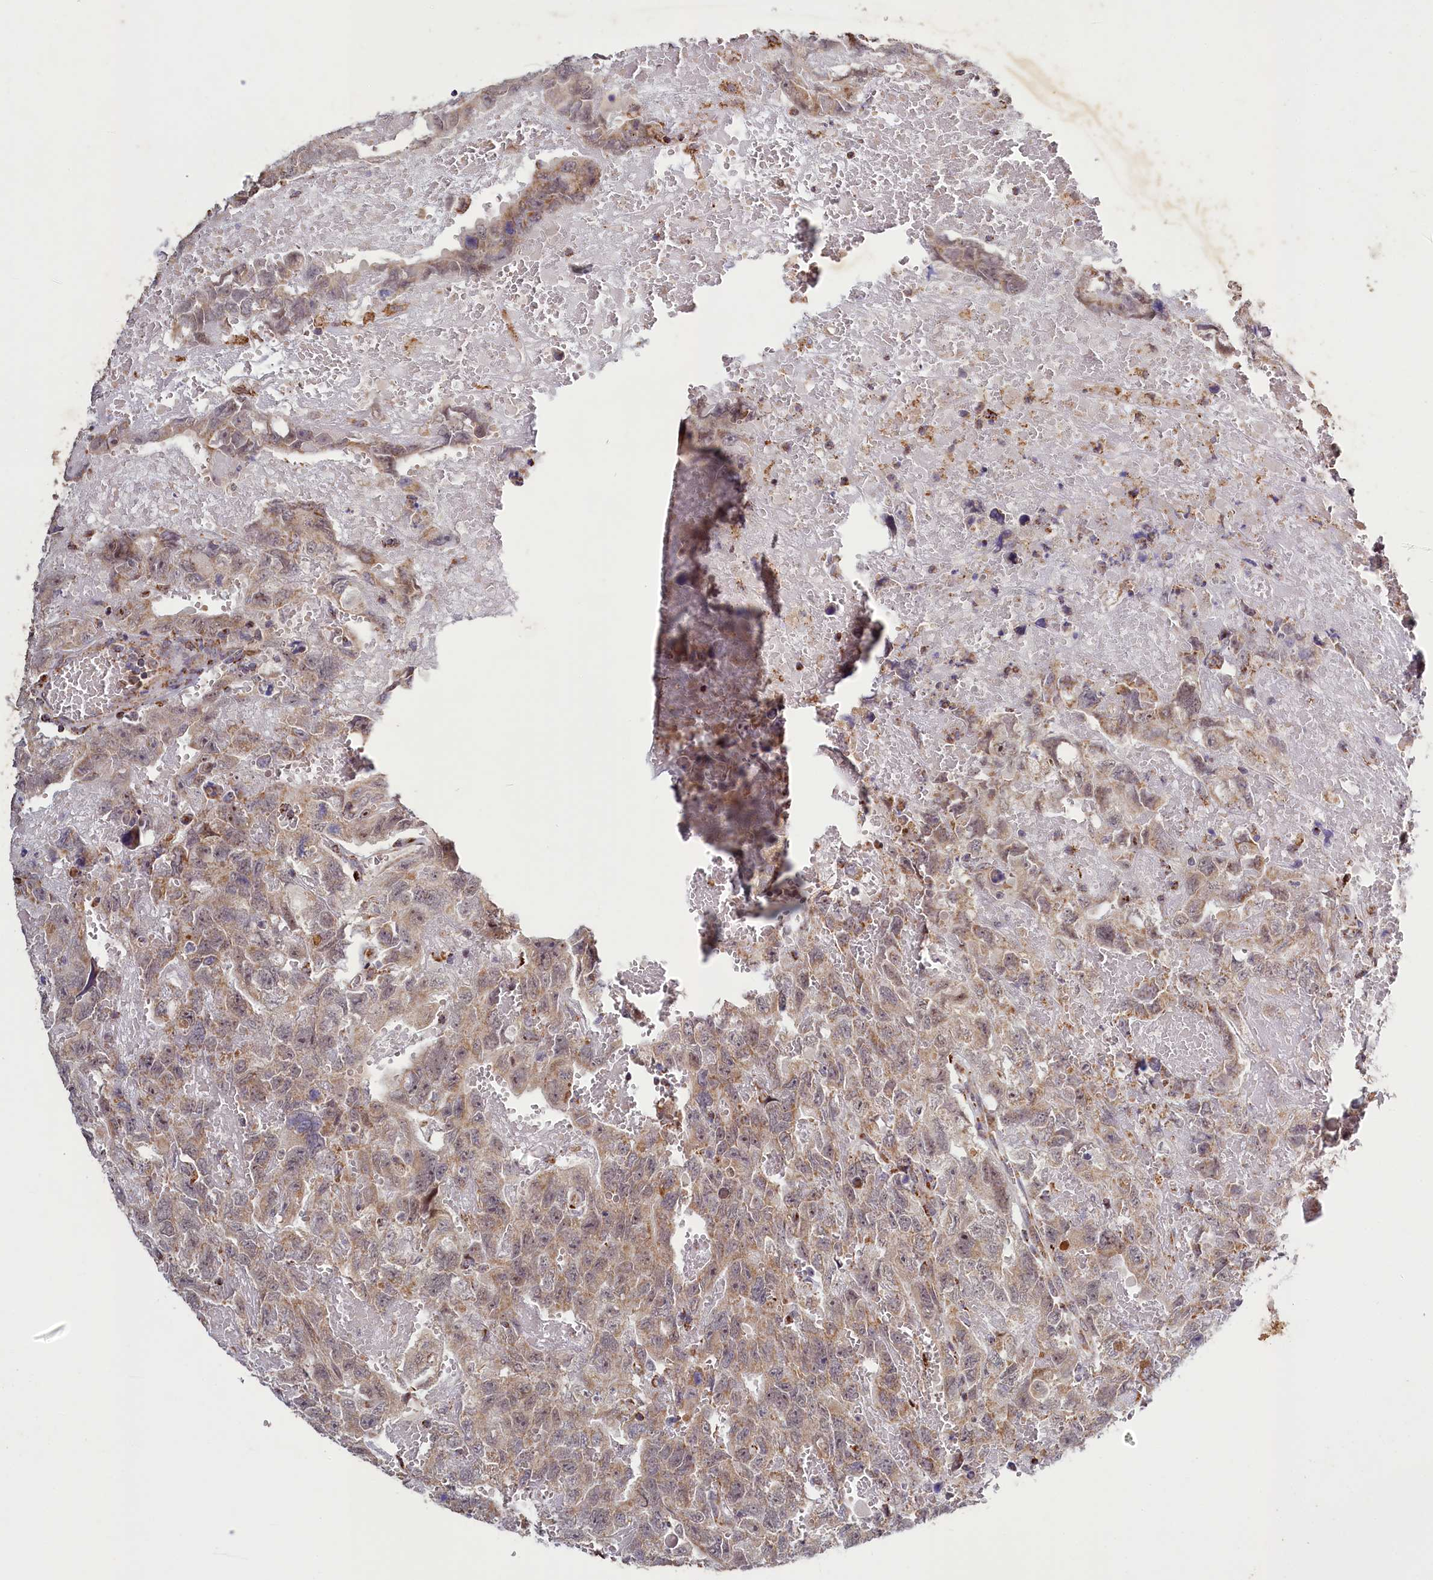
{"staining": {"intensity": "weak", "quantity": ">75%", "location": "cytoplasmic/membranous"}, "tissue": "testis cancer", "cell_type": "Tumor cells", "image_type": "cancer", "snomed": [{"axis": "morphology", "description": "Carcinoma, Embryonal, NOS"}, {"axis": "topography", "description": "Testis"}], "caption": "Immunohistochemistry micrograph of human testis embryonal carcinoma stained for a protein (brown), which shows low levels of weak cytoplasmic/membranous staining in about >75% of tumor cells.", "gene": "DYNC2H1", "patient": {"sex": "male", "age": 45}}